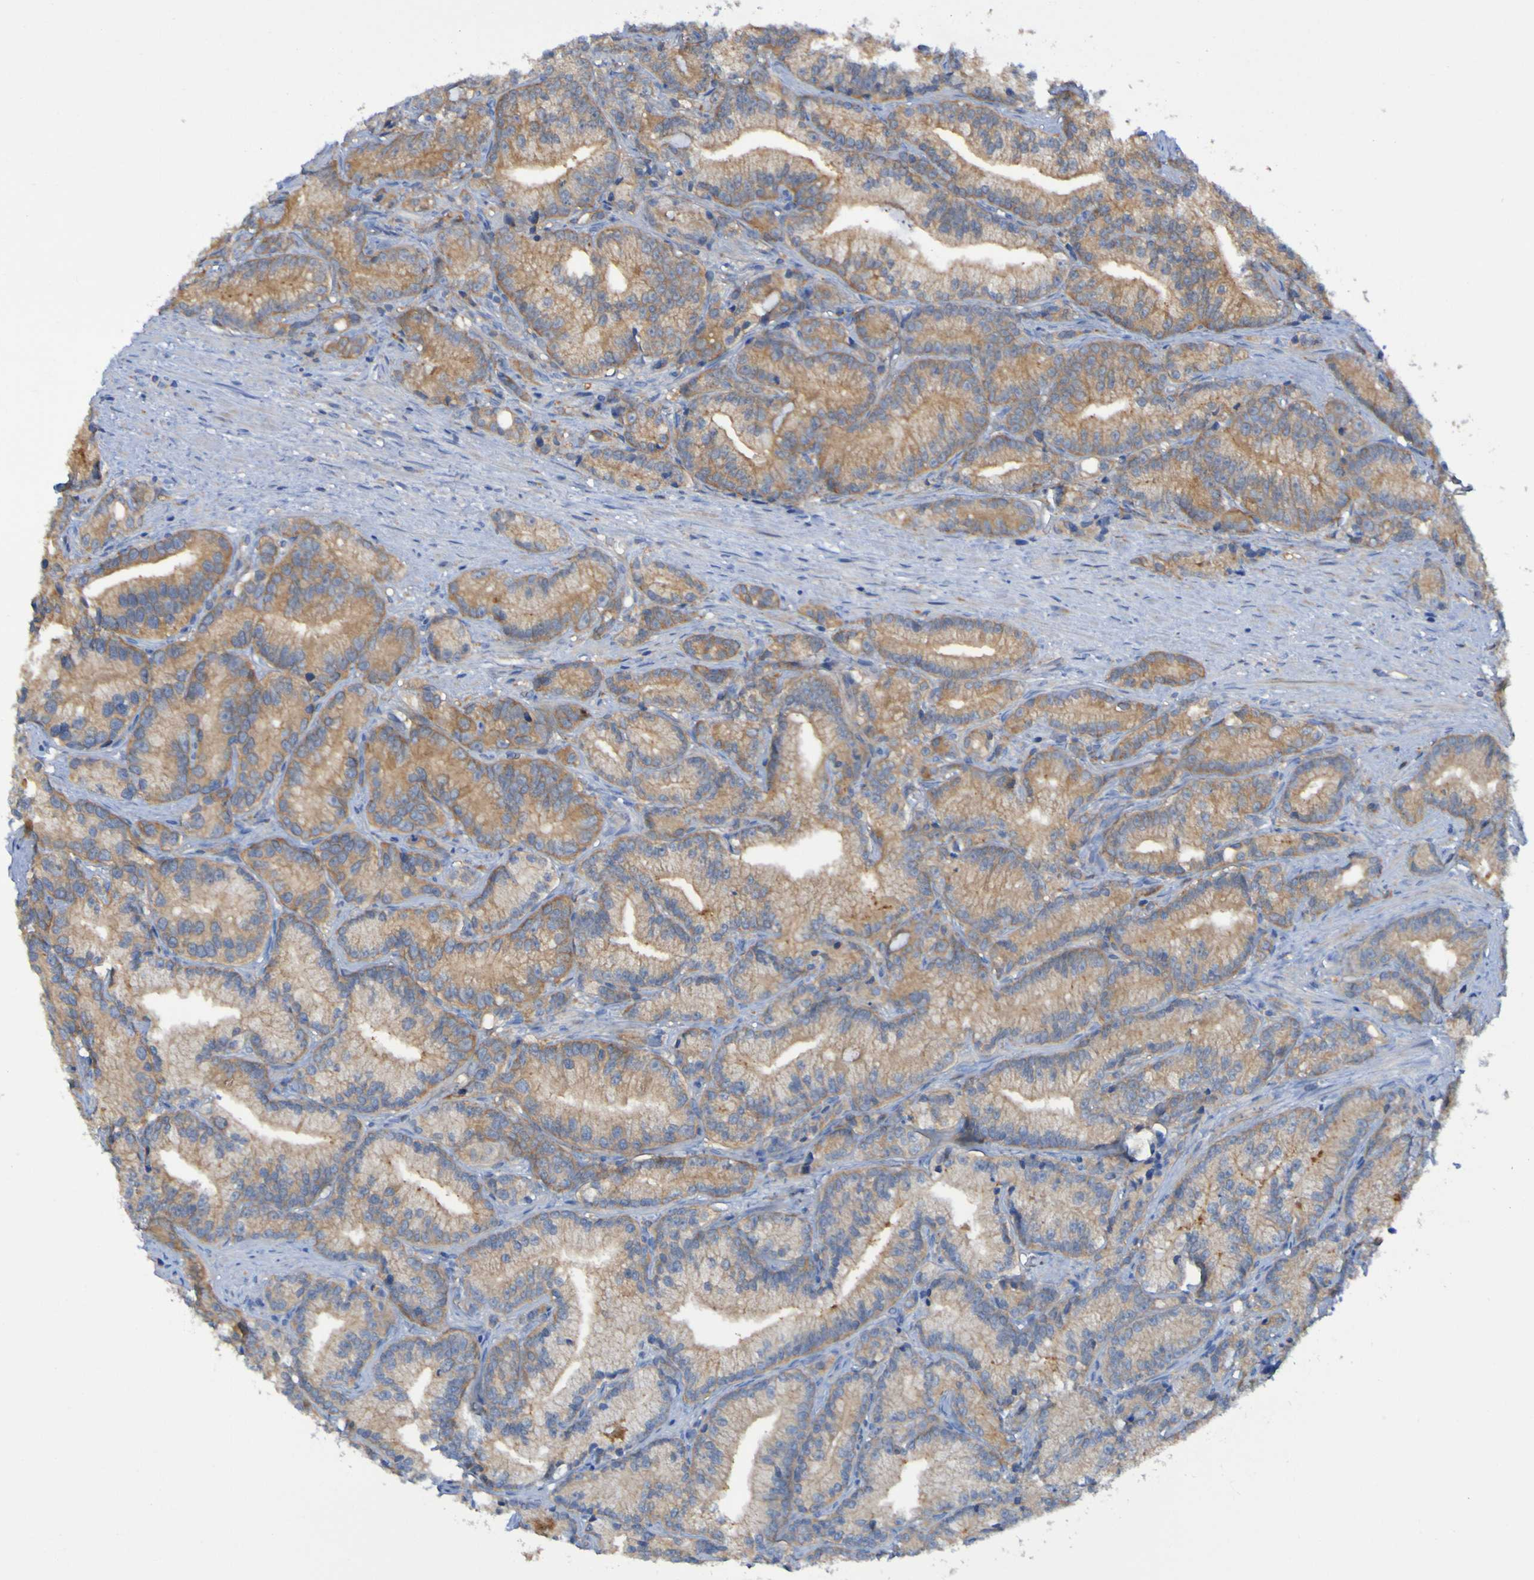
{"staining": {"intensity": "moderate", "quantity": ">75%", "location": "cytoplasmic/membranous"}, "tissue": "prostate cancer", "cell_type": "Tumor cells", "image_type": "cancer", "snomed": [{"axis": "morphology", "description": "Adenocarcinoma, Low grade"}, {"axis": "topography", "description": "Prostate"}], "caption": "Low-grade adenocarcinoma (prostate) was stained to show a protein in brown. There is medium levels of moderate cytoplasmic/membranous expression in about >75% of tumor cells.", "gene": "ARHGEF16", "patient": {"sex": "male", "age": 89}}